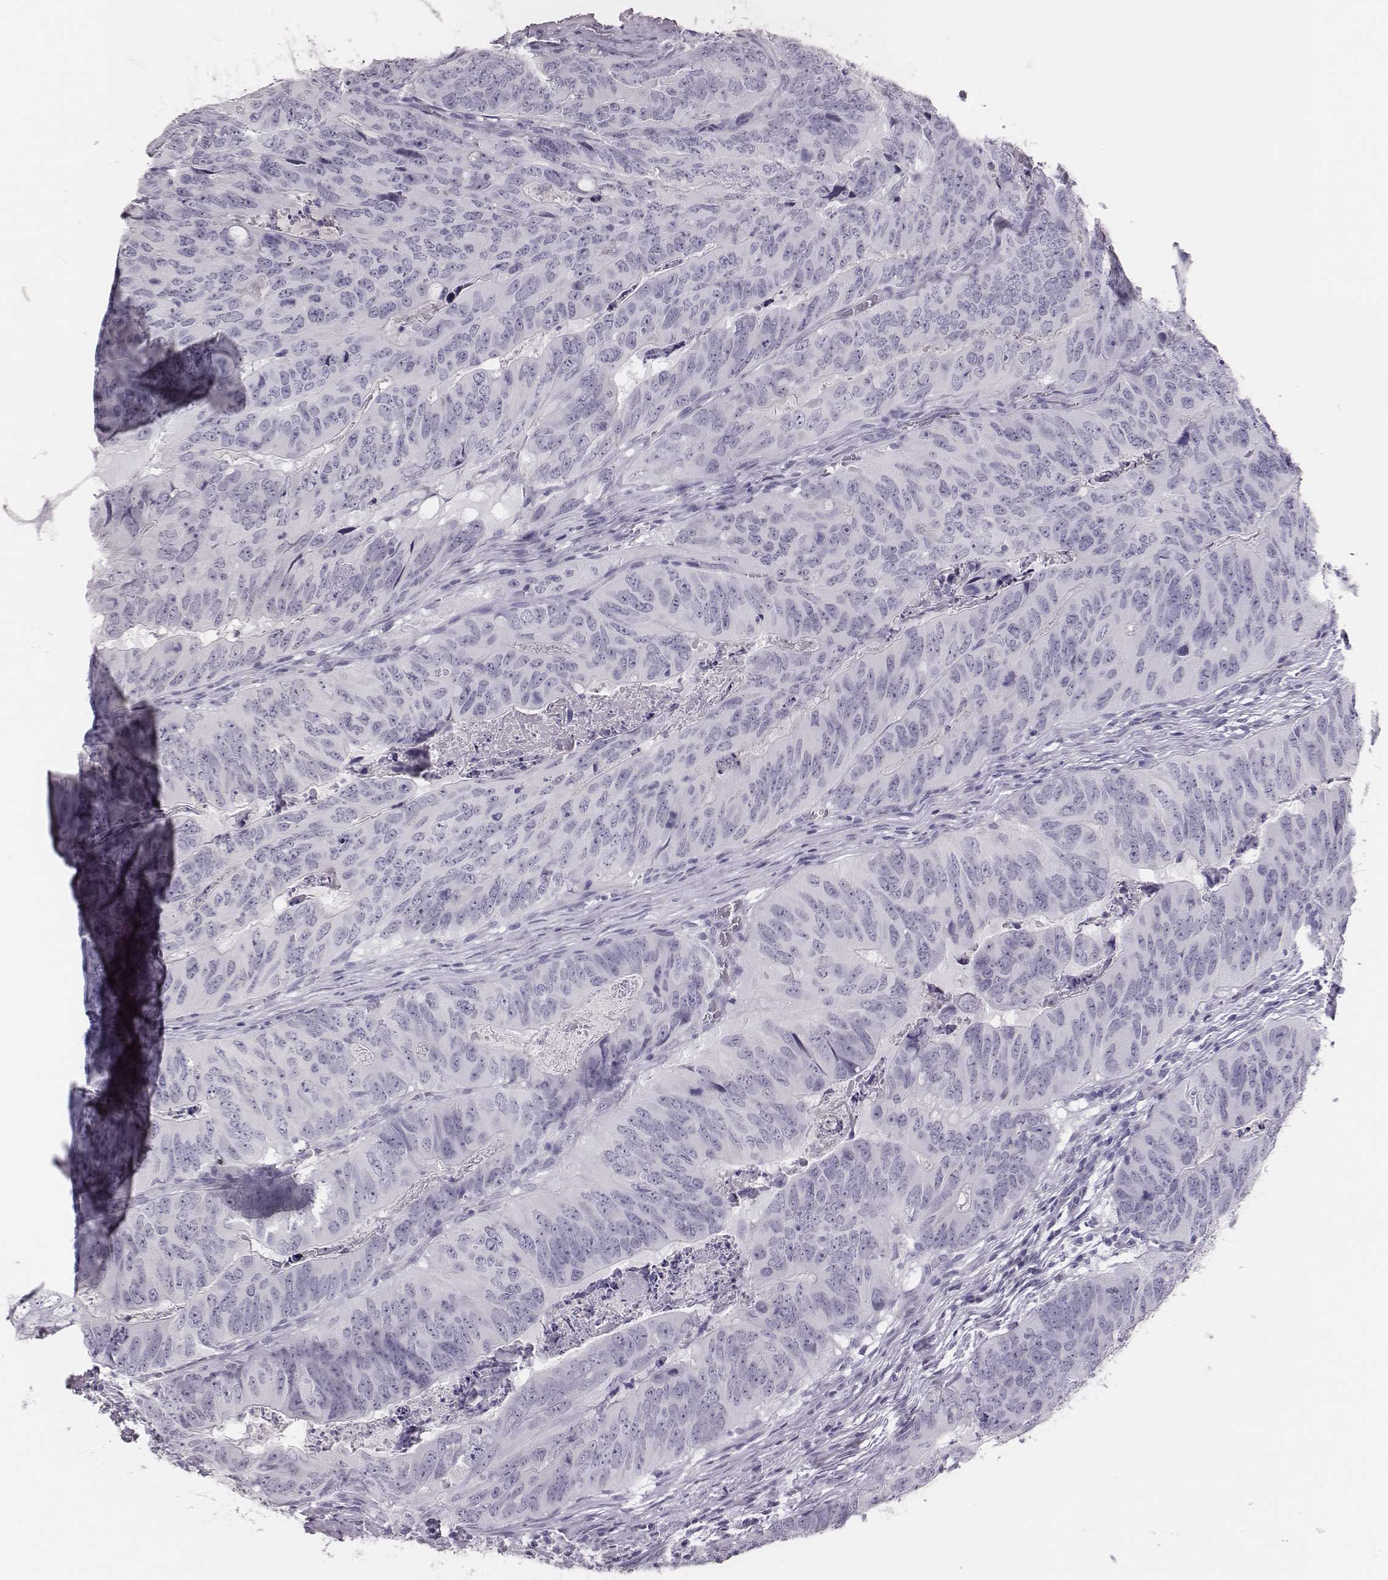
{"staining": {"intensity": "negative", "quantity": "none", "location": "none"}, "tissue": "colorectal cancer", "cell_type": "Tumor cells", "image_type": "cancer", "snomed": [{"axis": "morphology", "description": "Adenocarcinoma, NOS"}, {"axis": "topography", "description": "Colon"}], "caption": "This is a histopathology image of immunohistochemistry (IHC) staining of colorectal cancer, which shows no staining in tumor cells.", "gene": "H1-6", "patient": {"sex": "male", "age": 79}}